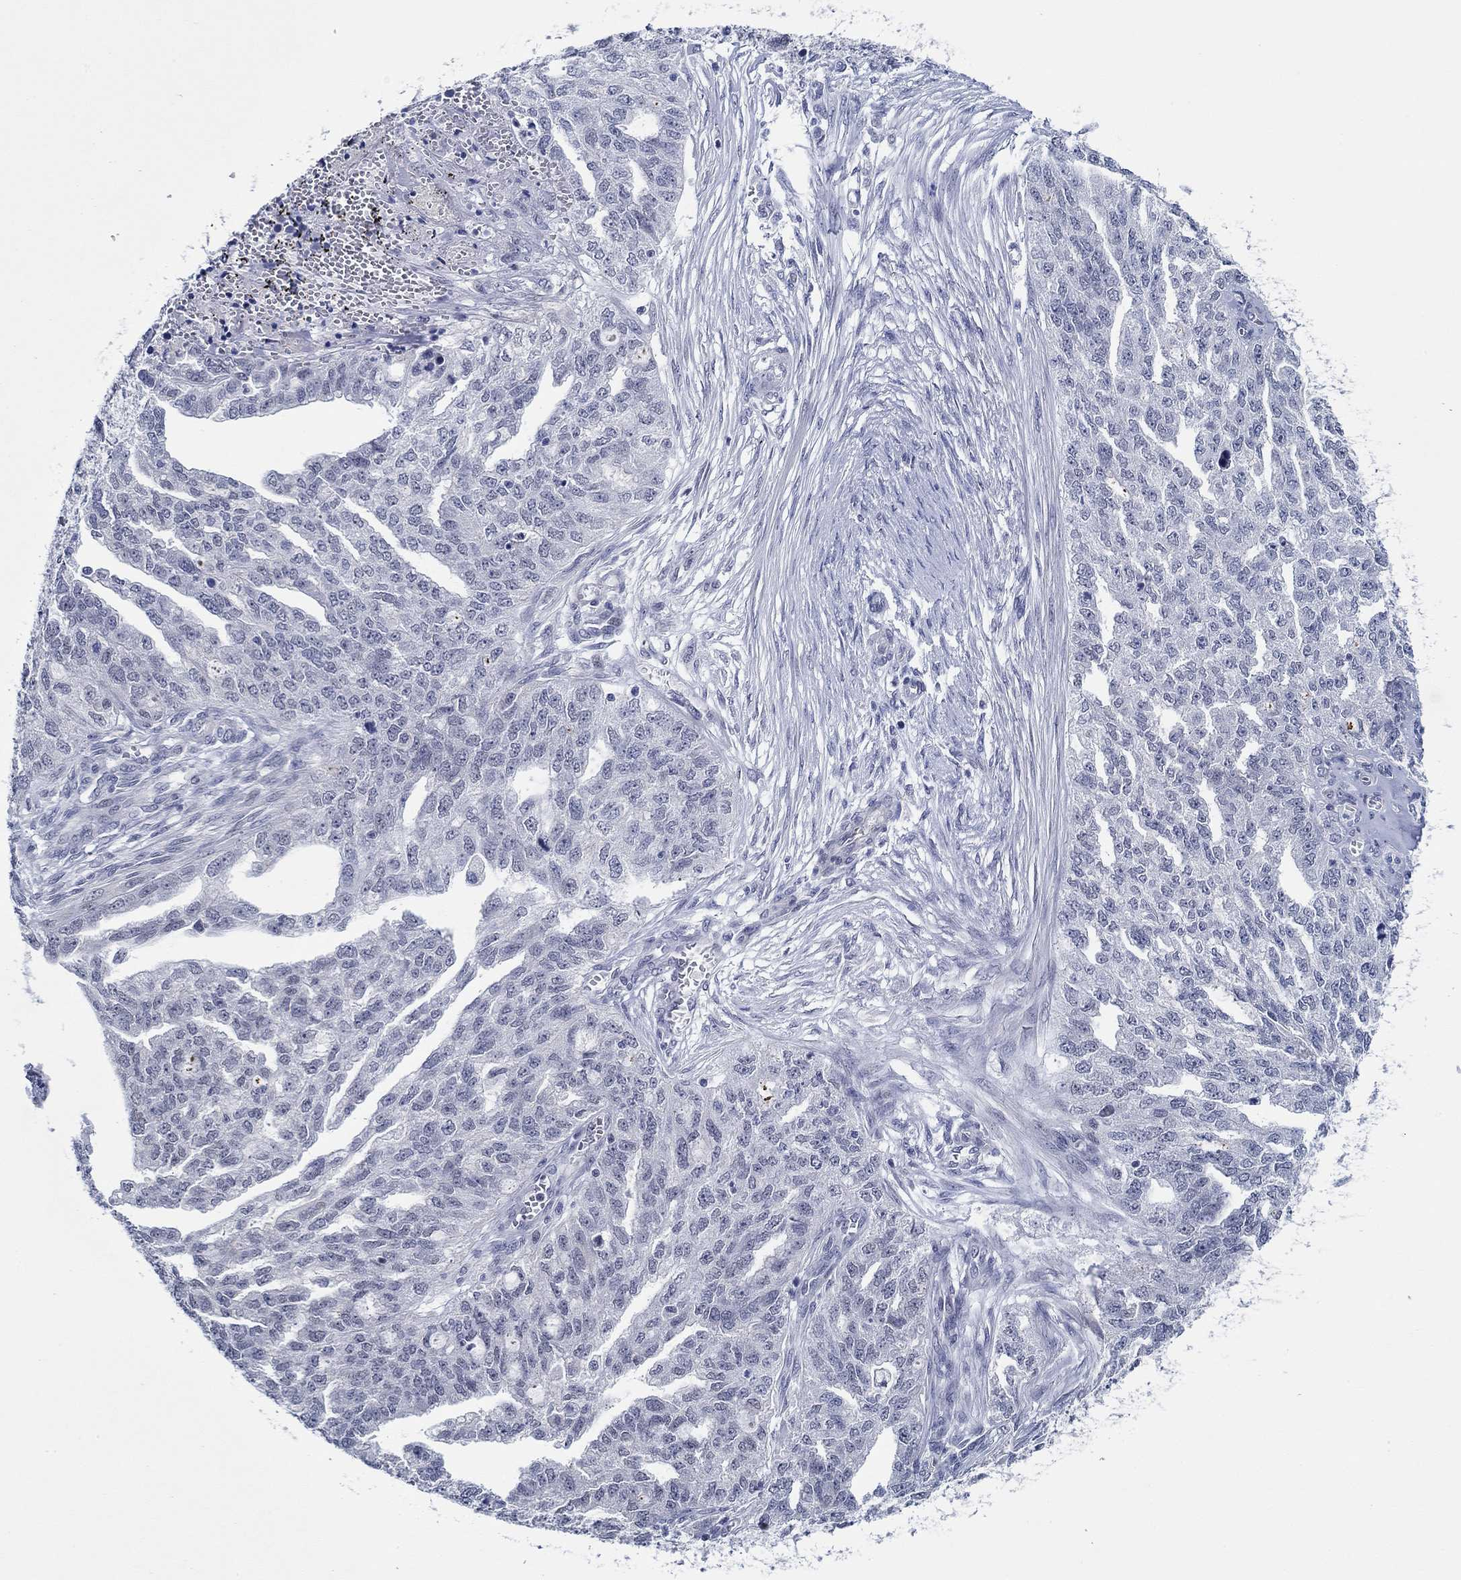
{"staining": {"intensity": "negative", "quantity": "none", "location": "none"}, "tissue": "ovarian cancer", "cell_type": "Tumor cells", "image_type": "cancer", "snomed": [{"axis": "morphology", "description": "Cystadenocarcinoma, serous, NOS"}, {"axis": "topography", "description": "Ovary"}], "caption": "Protein analysis of ovarian serous cystadenocarcinoma displays no significant expression in tumor cells.", "gene": "SLC34A1", "patient": {"sex": "female", "age": 51}}